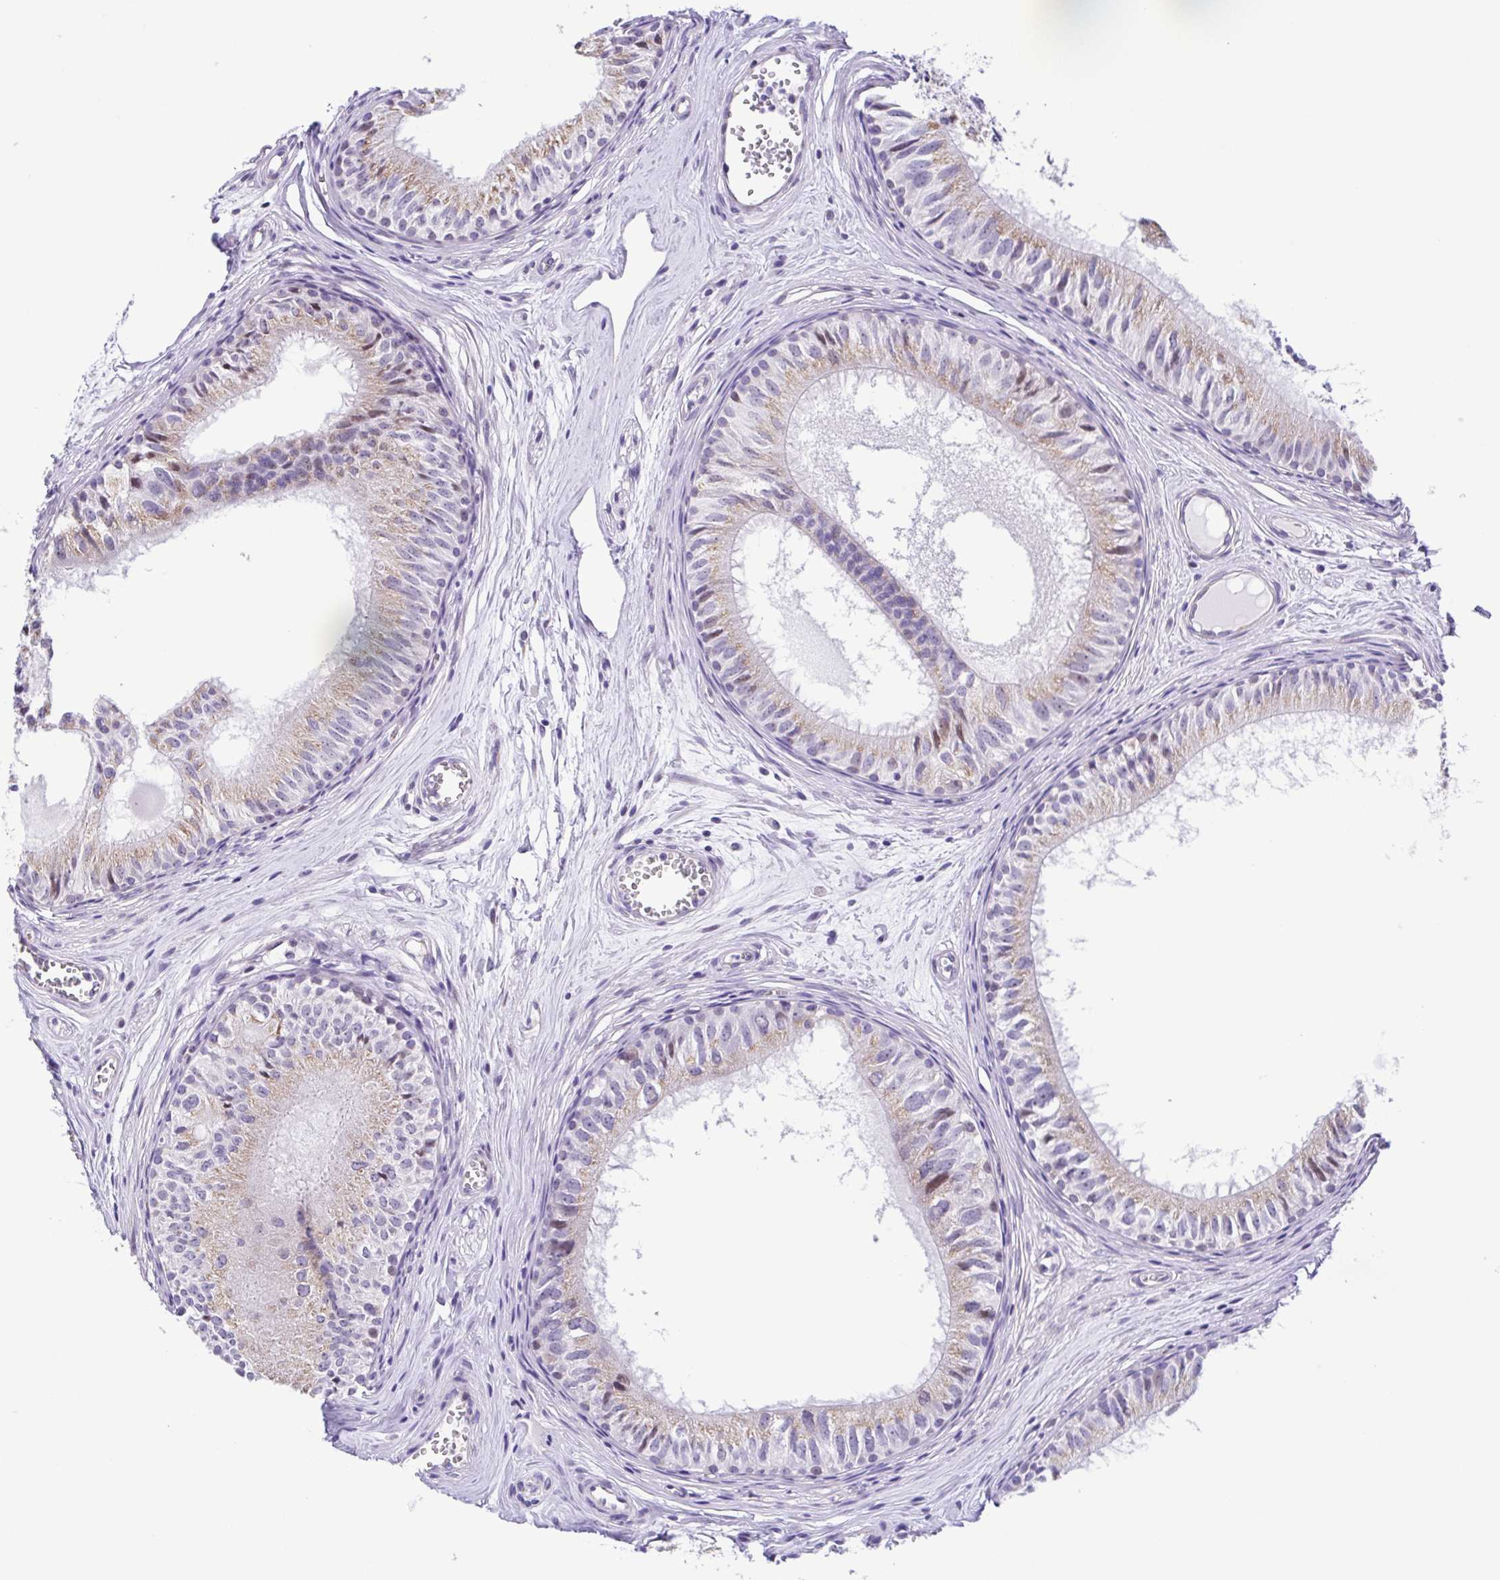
{"staining": {"intensity": "moderate", "quantity": "25%-75%", "location": "cytoplasmic/membranous"}, "tissue": "epididymis", "cell_type": "Glandular cells", "image_type": "normal", "snomed": [{"axis": "morphology", "description": "Normal tissue, NOS"}, {"axis": "topography", "description": "Epididymis"}], "caption": "Immunohistochemical staining of normal human epididymis demonstrates medium levels of moderate cytoplasmic/membranous staining in approximately 25%-75% of glandular cells. (brown staining indicates protein expression, while blue staining denotes nuclei).", "gene": "ENSG00000286022", "patient": {"sex": "male", "age": 25}}